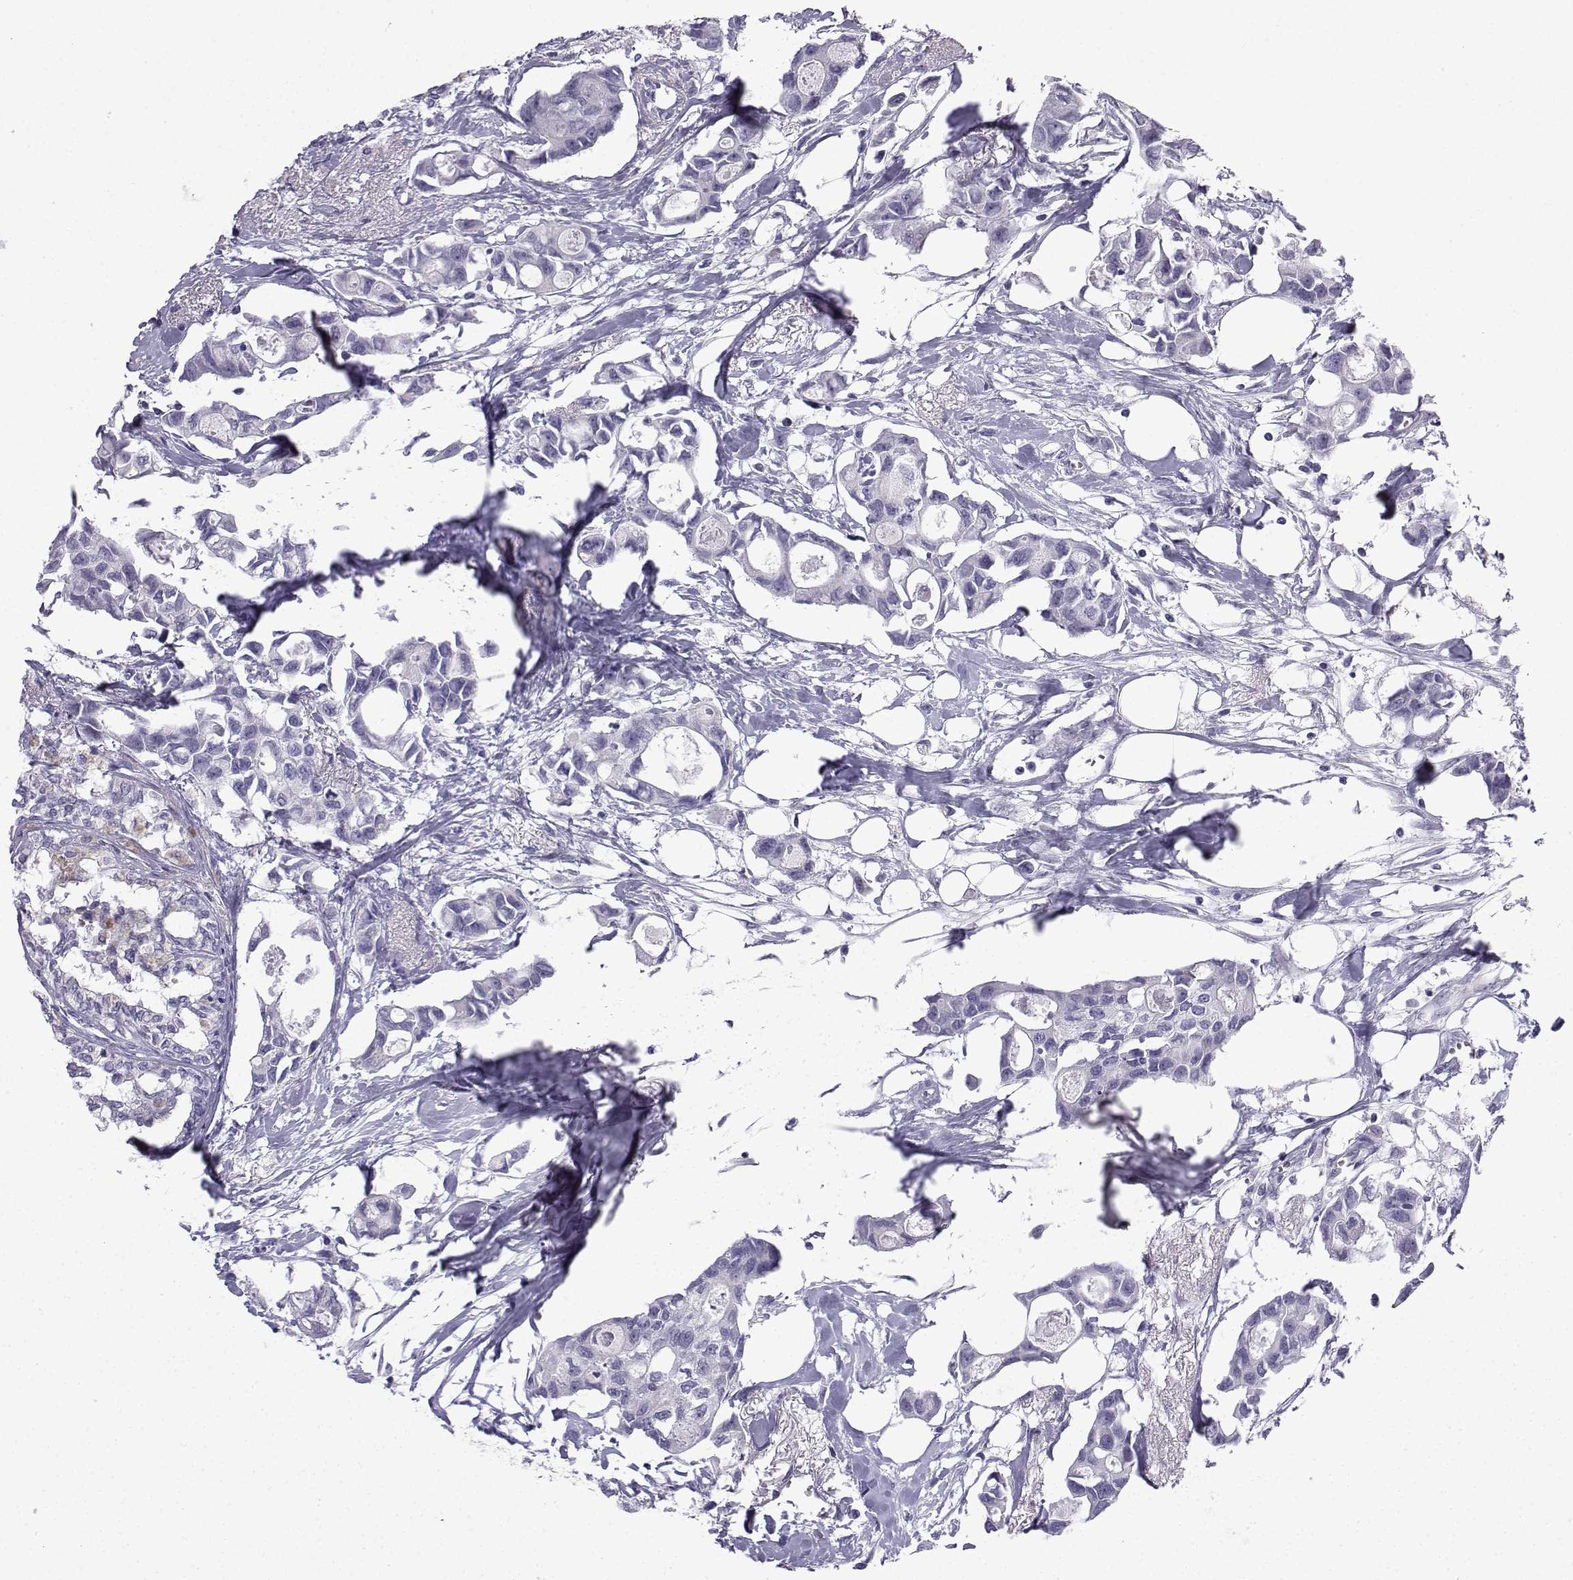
{"staining": {"intensity": "negative", "quantity": "none", "location": "none"}, "tissue": "breast cancer", "cell_type": "Tumor cells", "image_type": "cancer", "snomed": [{"axis": "morphology", "description": "Duct carcinoma"}, {"axis": "topography", "description": "Breast"}], "caption": "Micrograph shows no significant protein expression in tumor cells of breast infiltrating ductal carcinoma.", "gene": "CFAP53", "patient": {"sex": "female", "age": 83}}